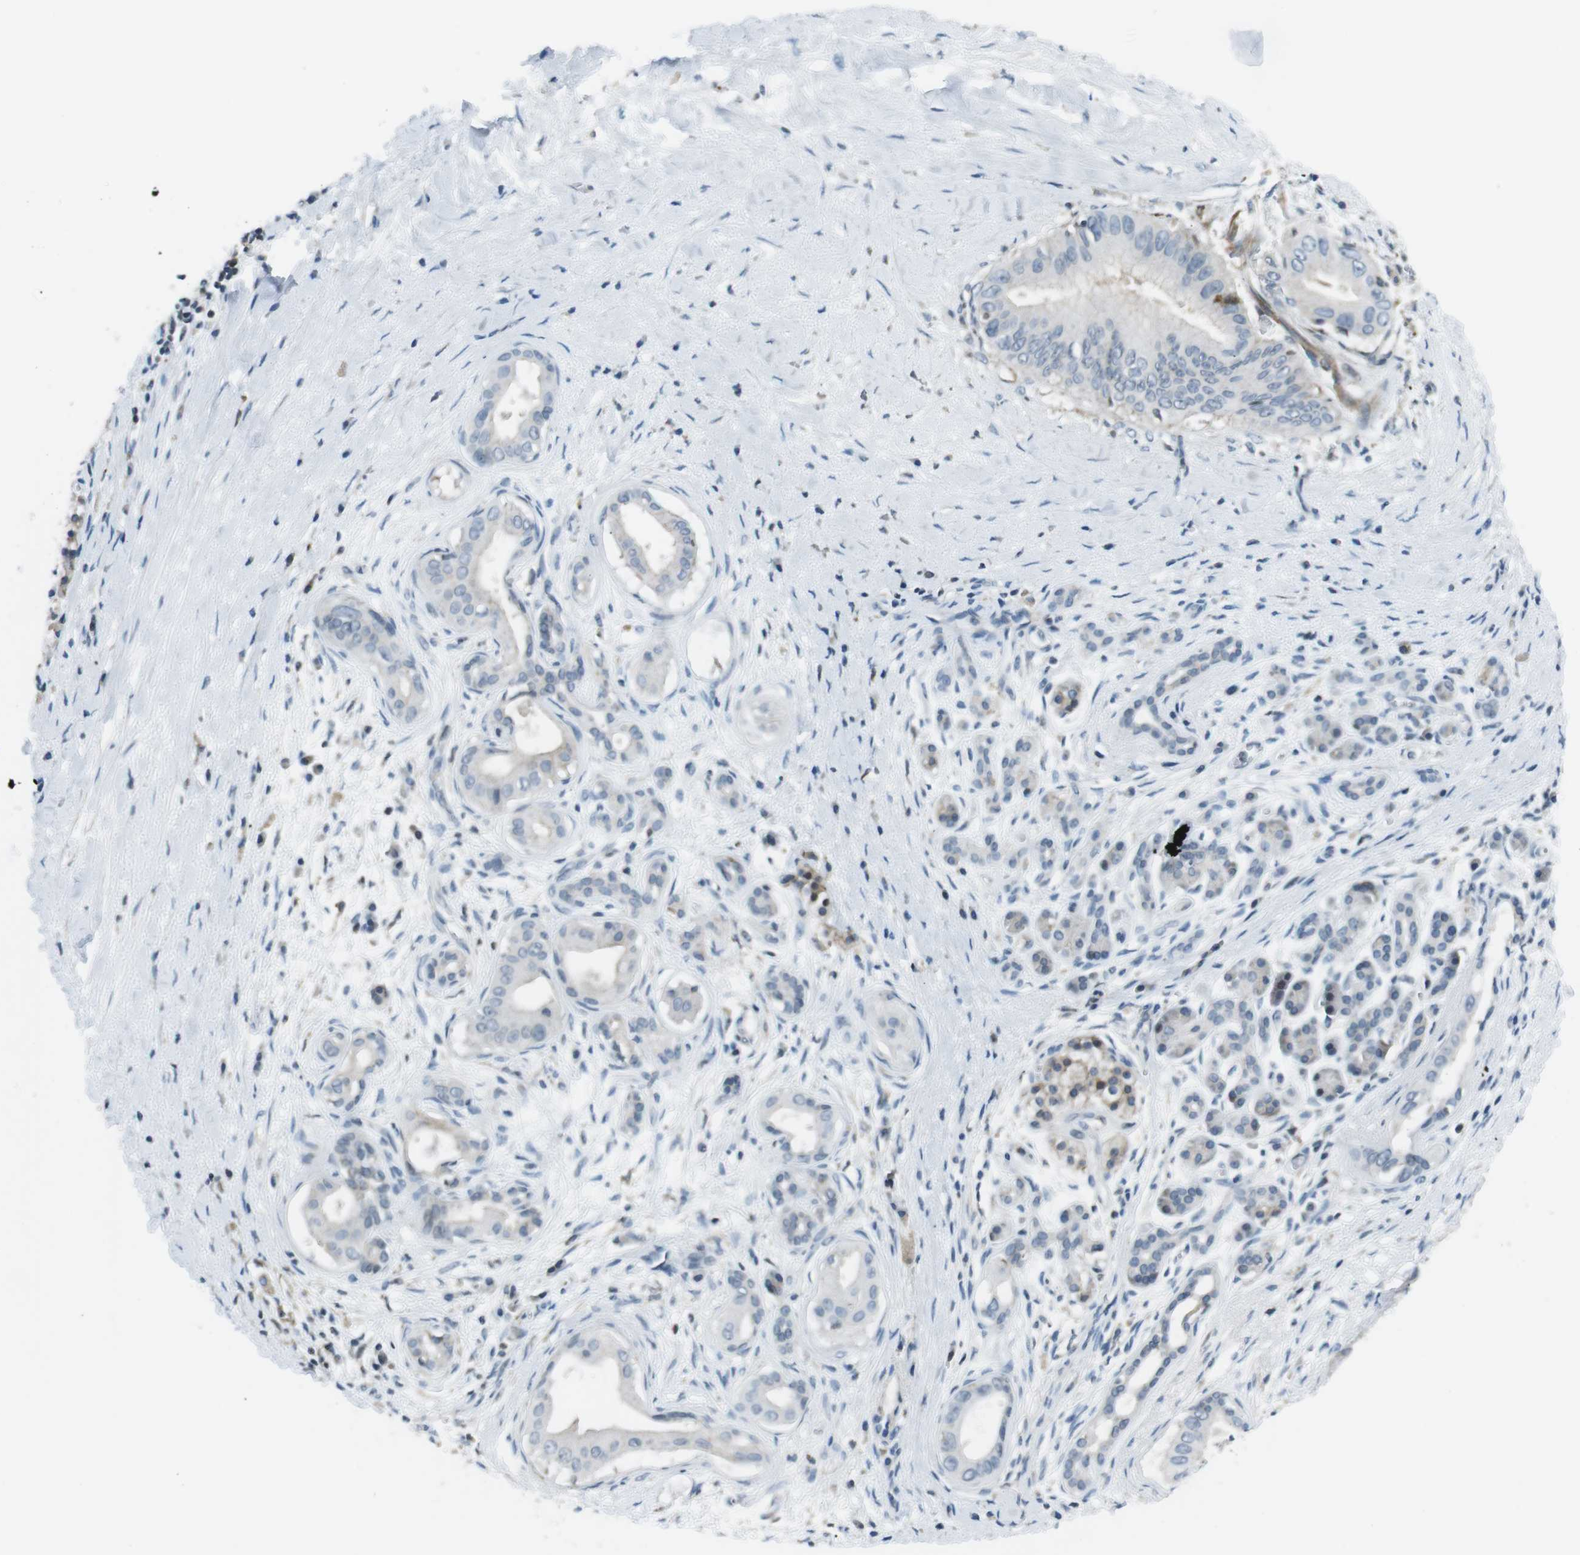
{"staining": {"intensity": "negative", "quantity": "none", "location": "none"}, "tissue": "pancreatic cancer", "cell_type": "Tumor cells", "image_type": "cancer", "snomed": [{"axis": "morphology", "description": "Adenocarcinoma, NOS"}, {"axis": "topography", "description": "Pancreas"}], "caption": "The photomicrograph demonstrates no staining of tumor cells in pancreatic cancer (adenocarcinoma).", "gene": "ARVCF", "patient": {"sex": "male", "age": 55}}